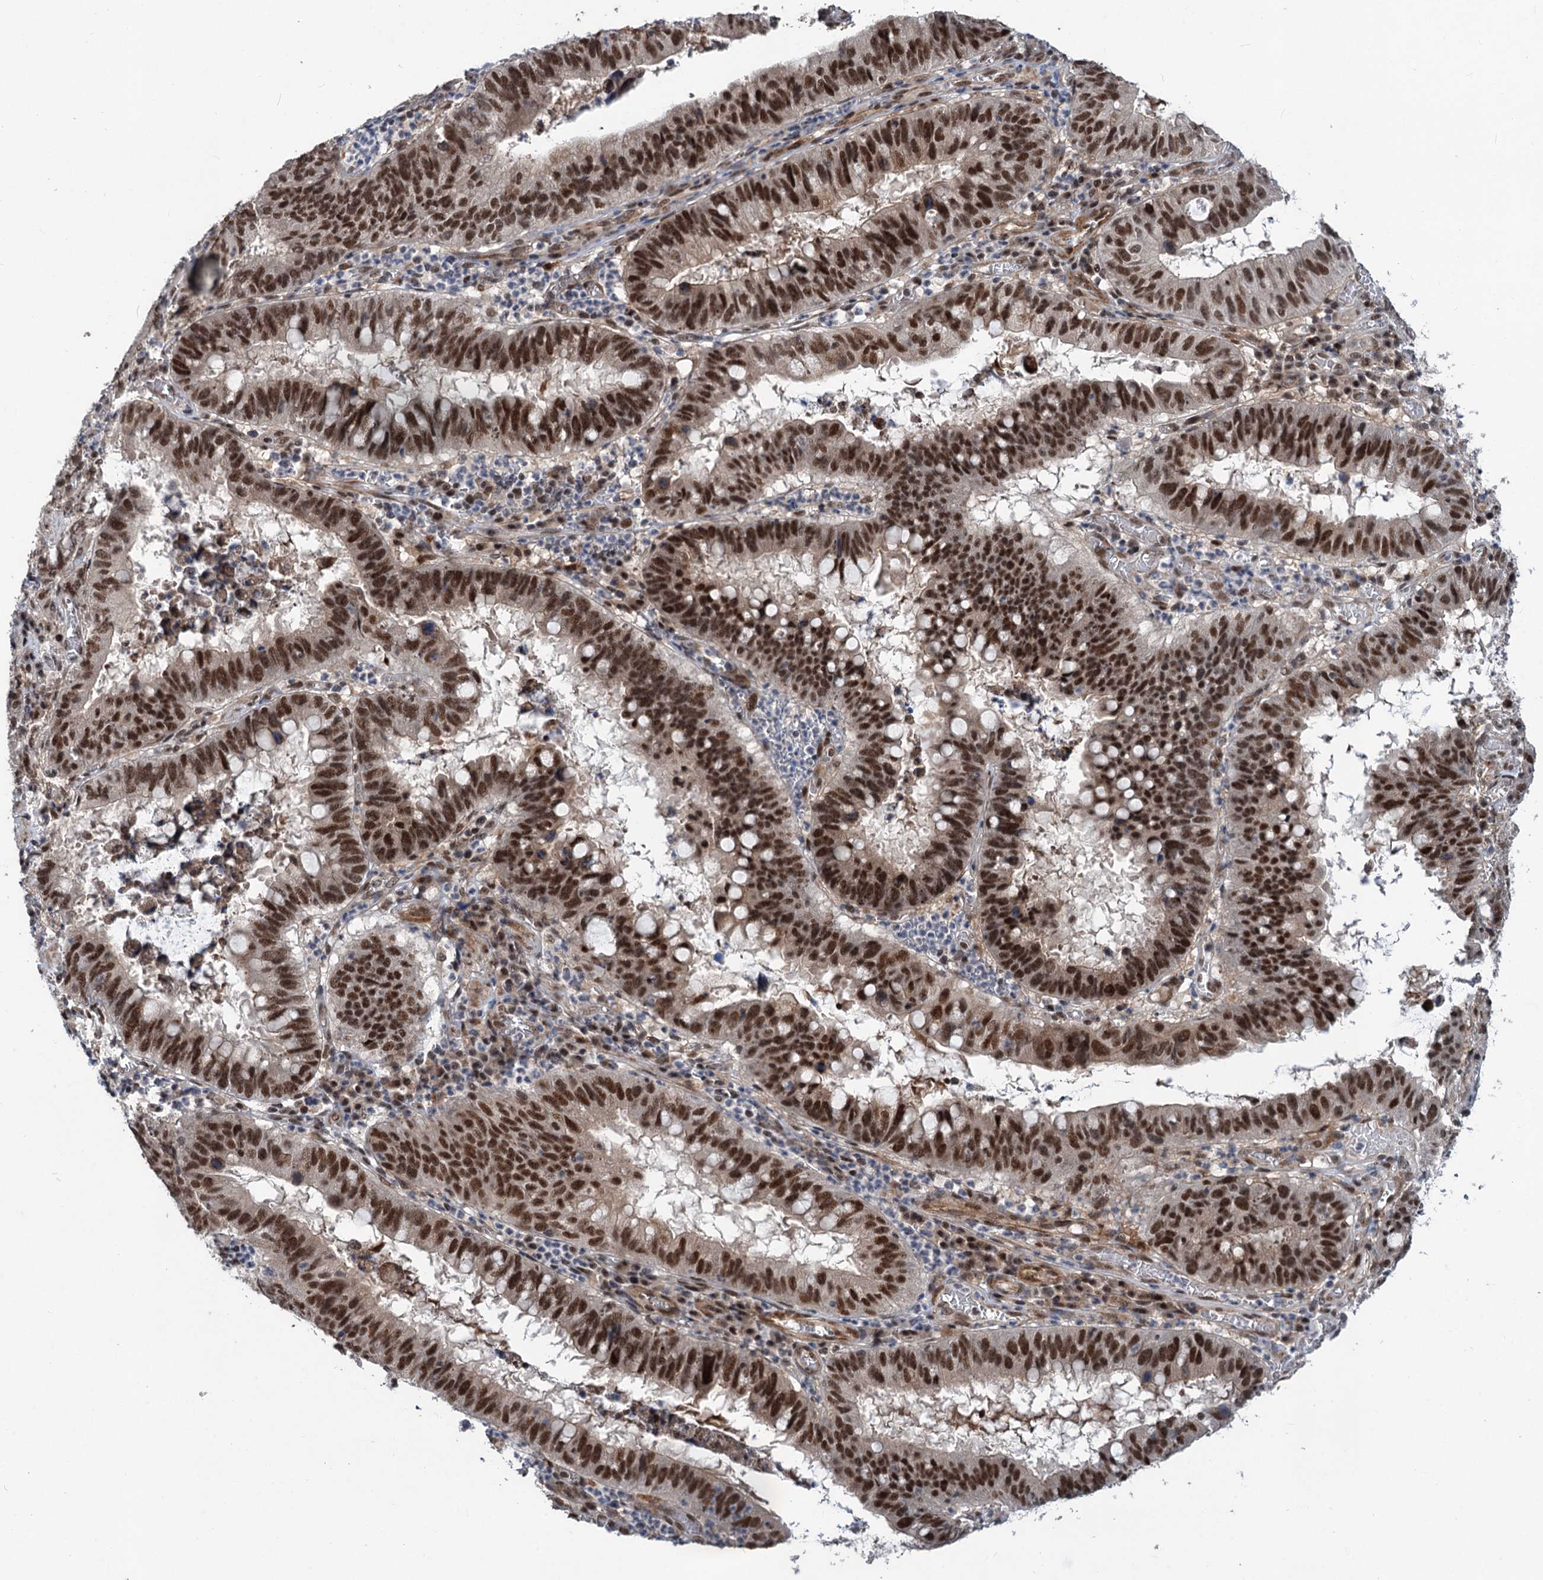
{"staining": {"intensity": "moderate", "quantity": ">75%", "location": "nuclear"}, "tissue": "stomach cancer", "cell_type": "Tumor cells", "image_type": "cancer", "snomed": [{"axis": "morphology", "description": "Adenocarcinoma, NOS"}, {"axis": "topography", "description": "Stomach"}], "caption": "Tumor cells reveal moderate nuclear positivity in approximately >75% of cells in stomach cancer.", "gene": "PHF8", "patient": {"sex": "male", "age": 59}}